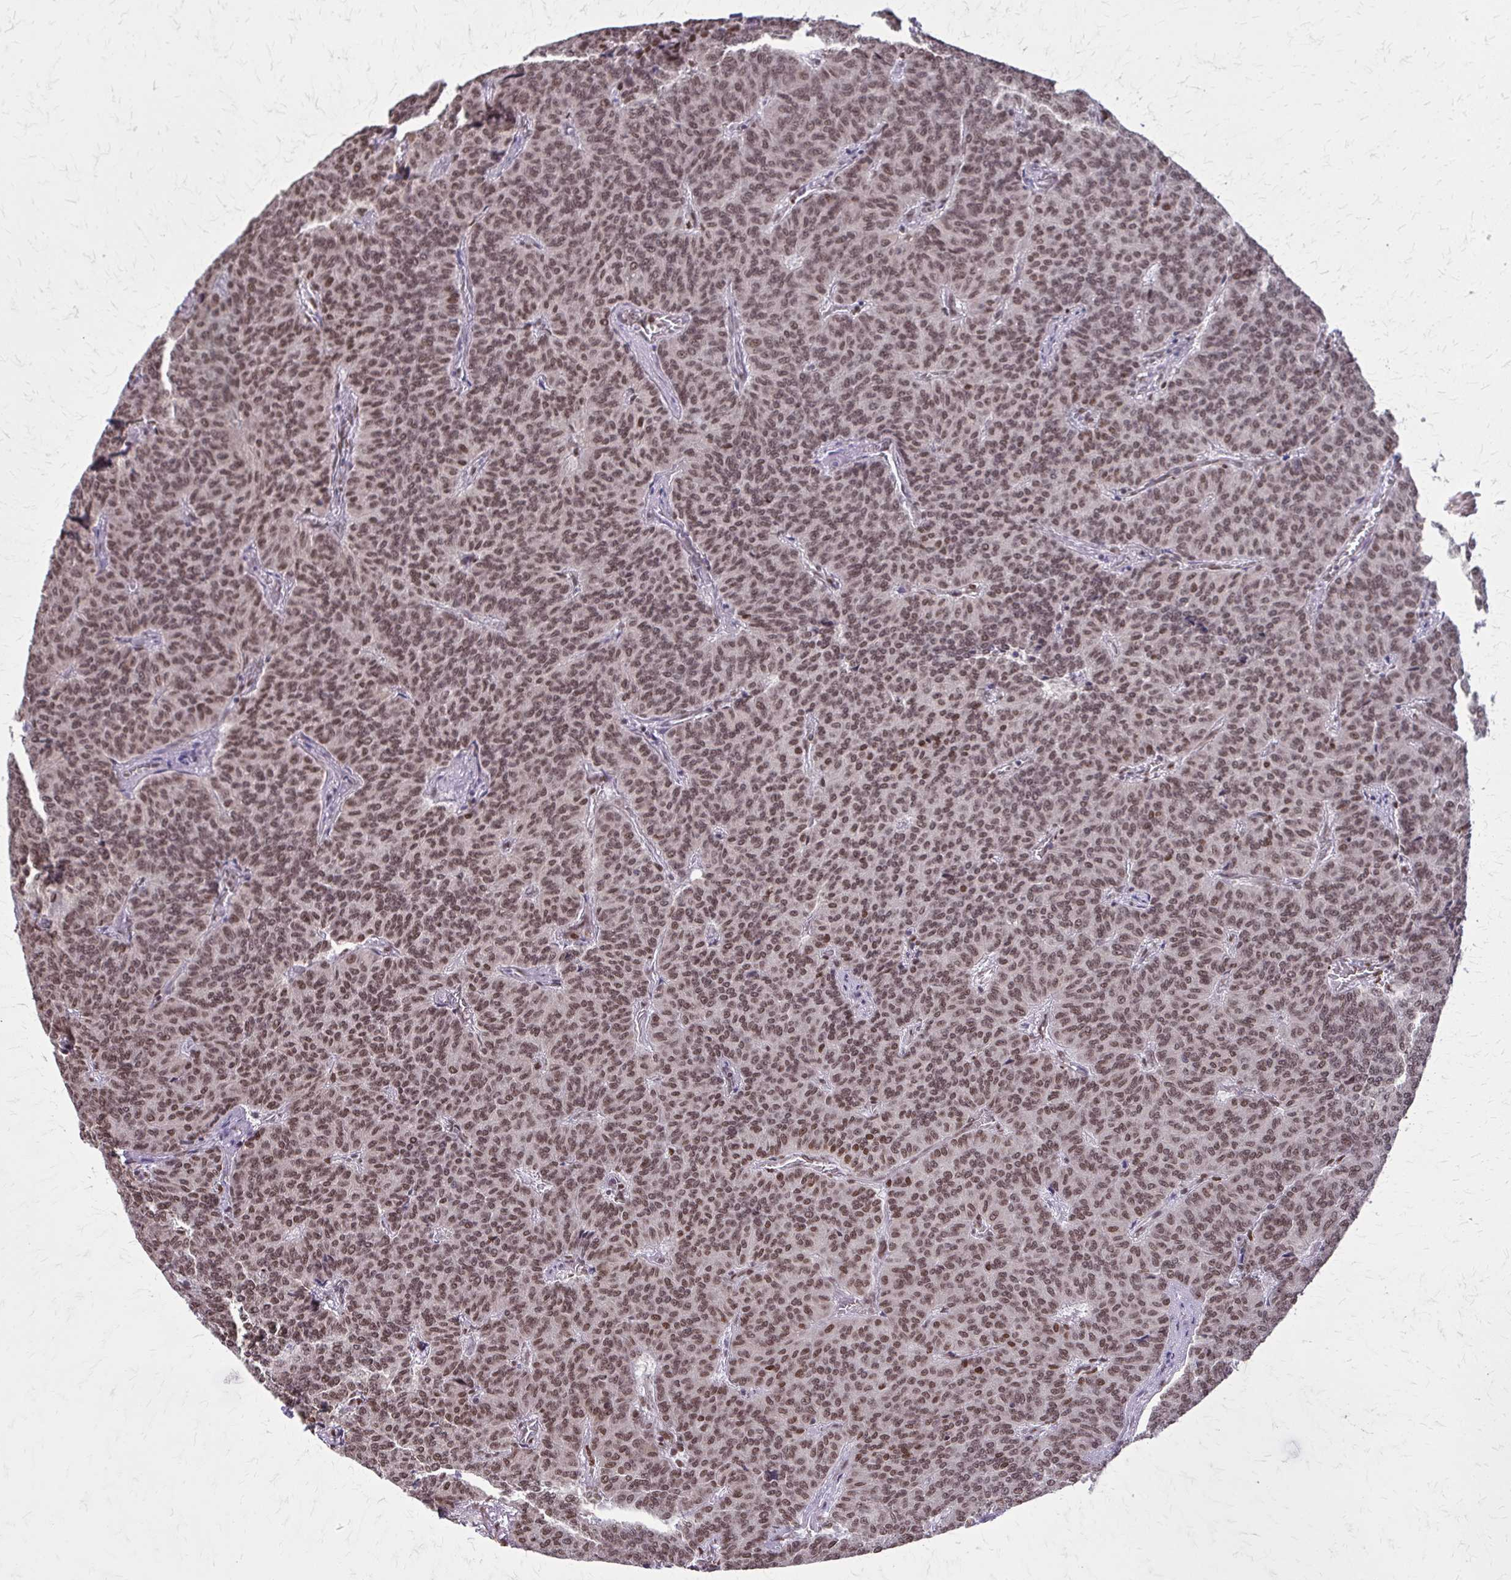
{"staining": {"intensity": "moderate", "quantity": ">75%", "location": "nuclear"}, "tissue": "carcinoid", "cell_type": "Tumor cells", "image_type": "cancer", "snomed": [{"axis": "morphology", "description": "Carcinoid, malignant, NOS"}, {"axis": "topography", "description": "Lung"}], "caption": "Carcinoid stained with a protein marker shows moderate staining in tumor cells.", "gene": "TTF1", "patient": {"sex": "male", "age": 61}}